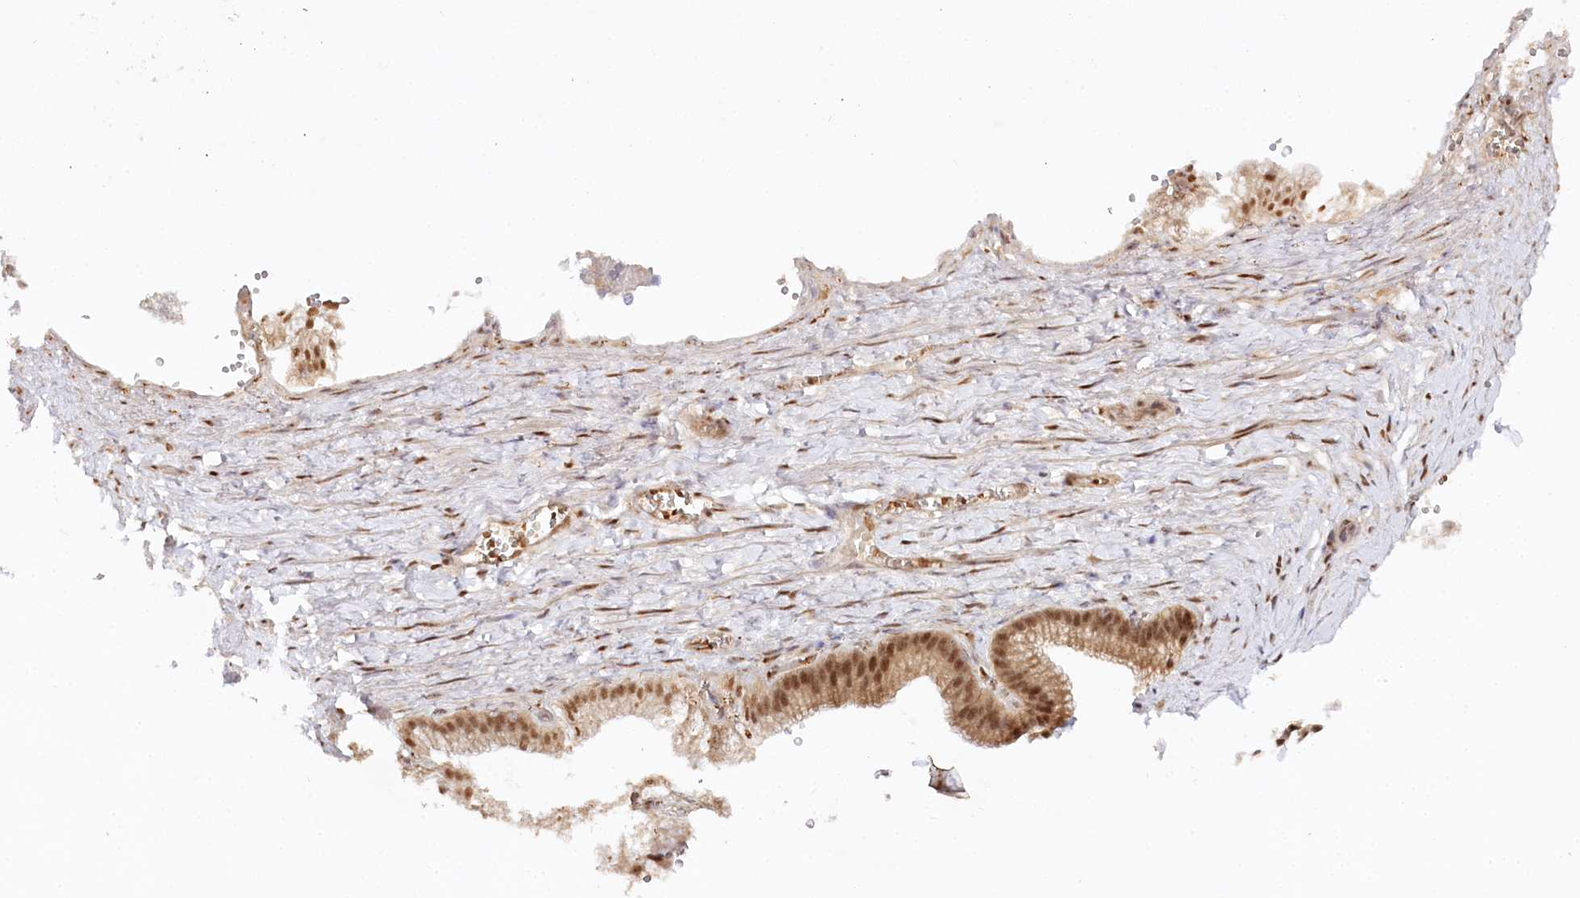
{"staining": {"intensity": "negative", "quantity": "none", "location": "none"}, "tissue": "adipose tissue", "cell_type": "Adipocytes", "image_type": "normal", "snomed": [{"axis": "morphology", "description": "Normal tissue, NOS"}, {"axis": "topography", "description": "Gallbladder"}, {"axis": "topography", "description": "Peripheral nerve tissue"}], "caption": "Adipocytes show no significant protein expression in benign adipose tissue. Nuclei are stained in blue.", "gene": "CCDC65", "patient": {"sex": "male", "age": 38}}